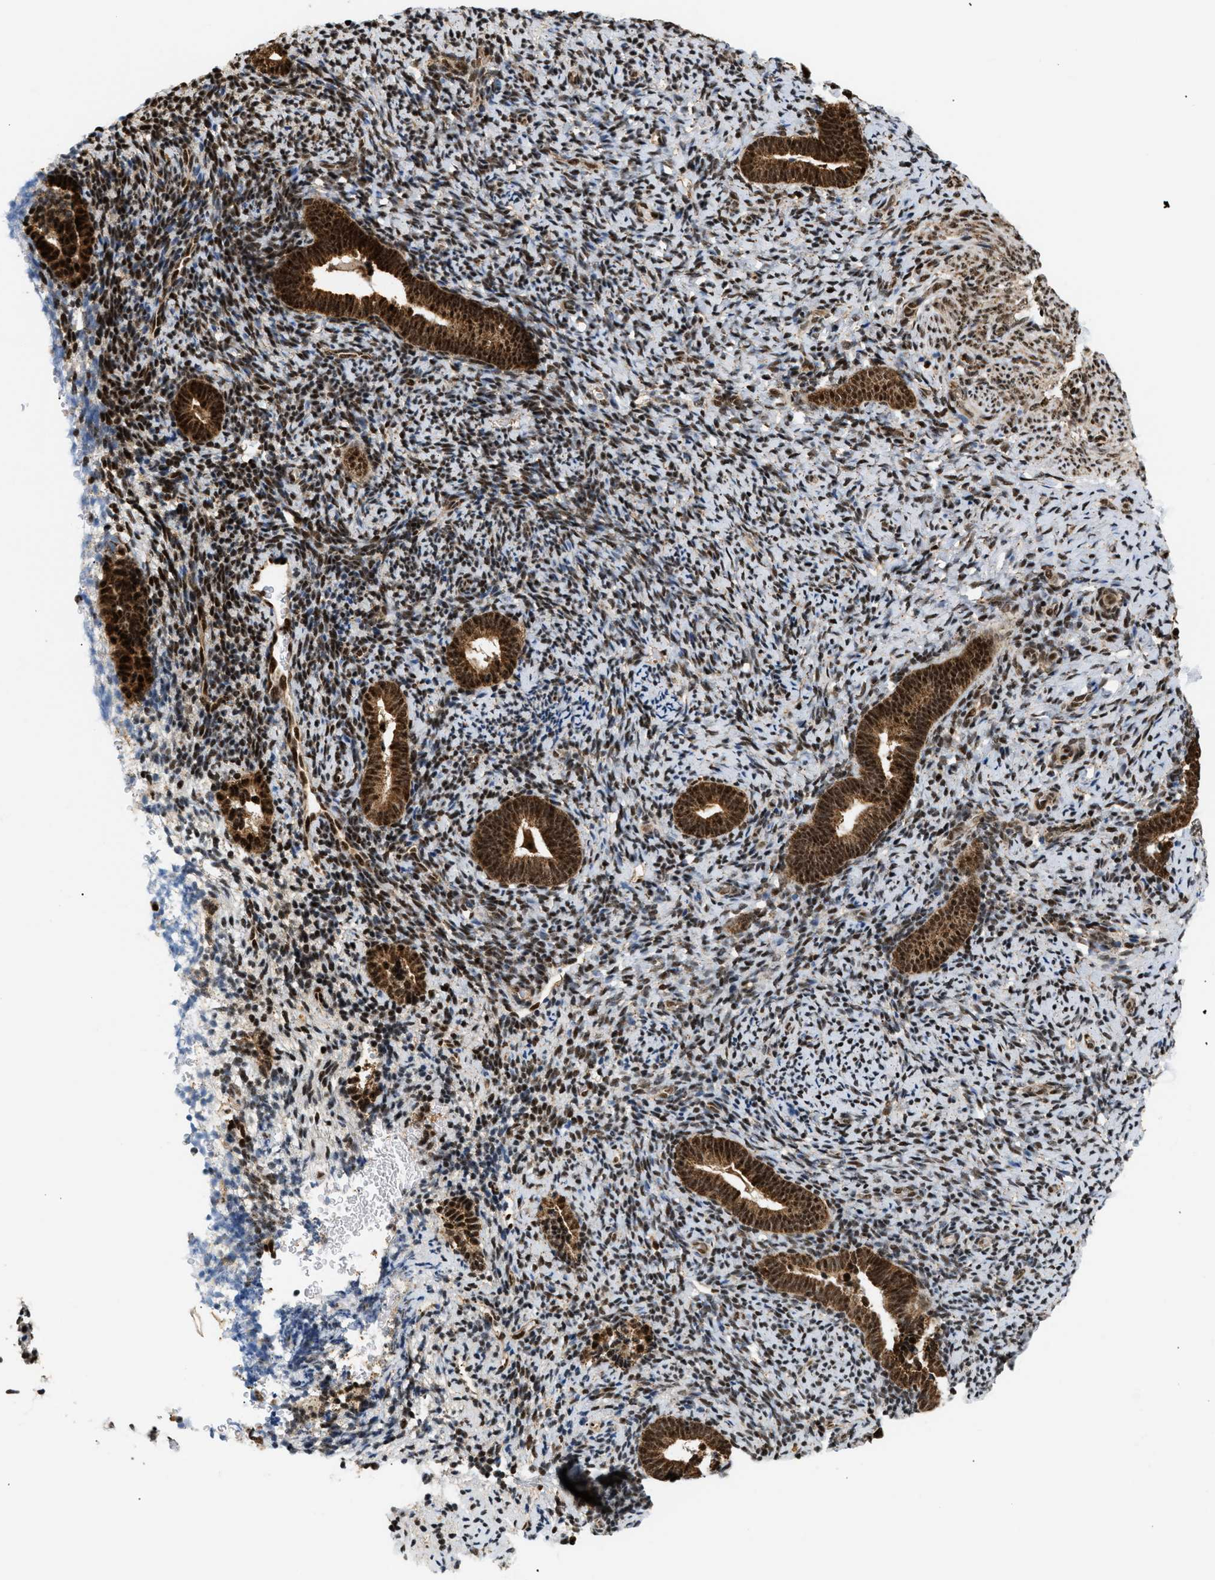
{"staining": {"intensity": "strong", "quantity": "25%-75%", "location": "nuclear"}, "tissue": "endometrium", "cell_type": "Cells in endometrial stroma", "image_type": "normal", "snomed": [{"axis": "morphology", "description": "Normal tissue, NOS"}, {"axis": "topography", "description": "Endometrium"}], "caption": "Immunohistochemical staining of benign human endometrium exhibits 25%-75% levels of strong nuclear protein staining in approximately 25%-75% of cells in endometrial stroma.", "gene": "RBM5", "patient": {"sex": "female", "age": 51}}